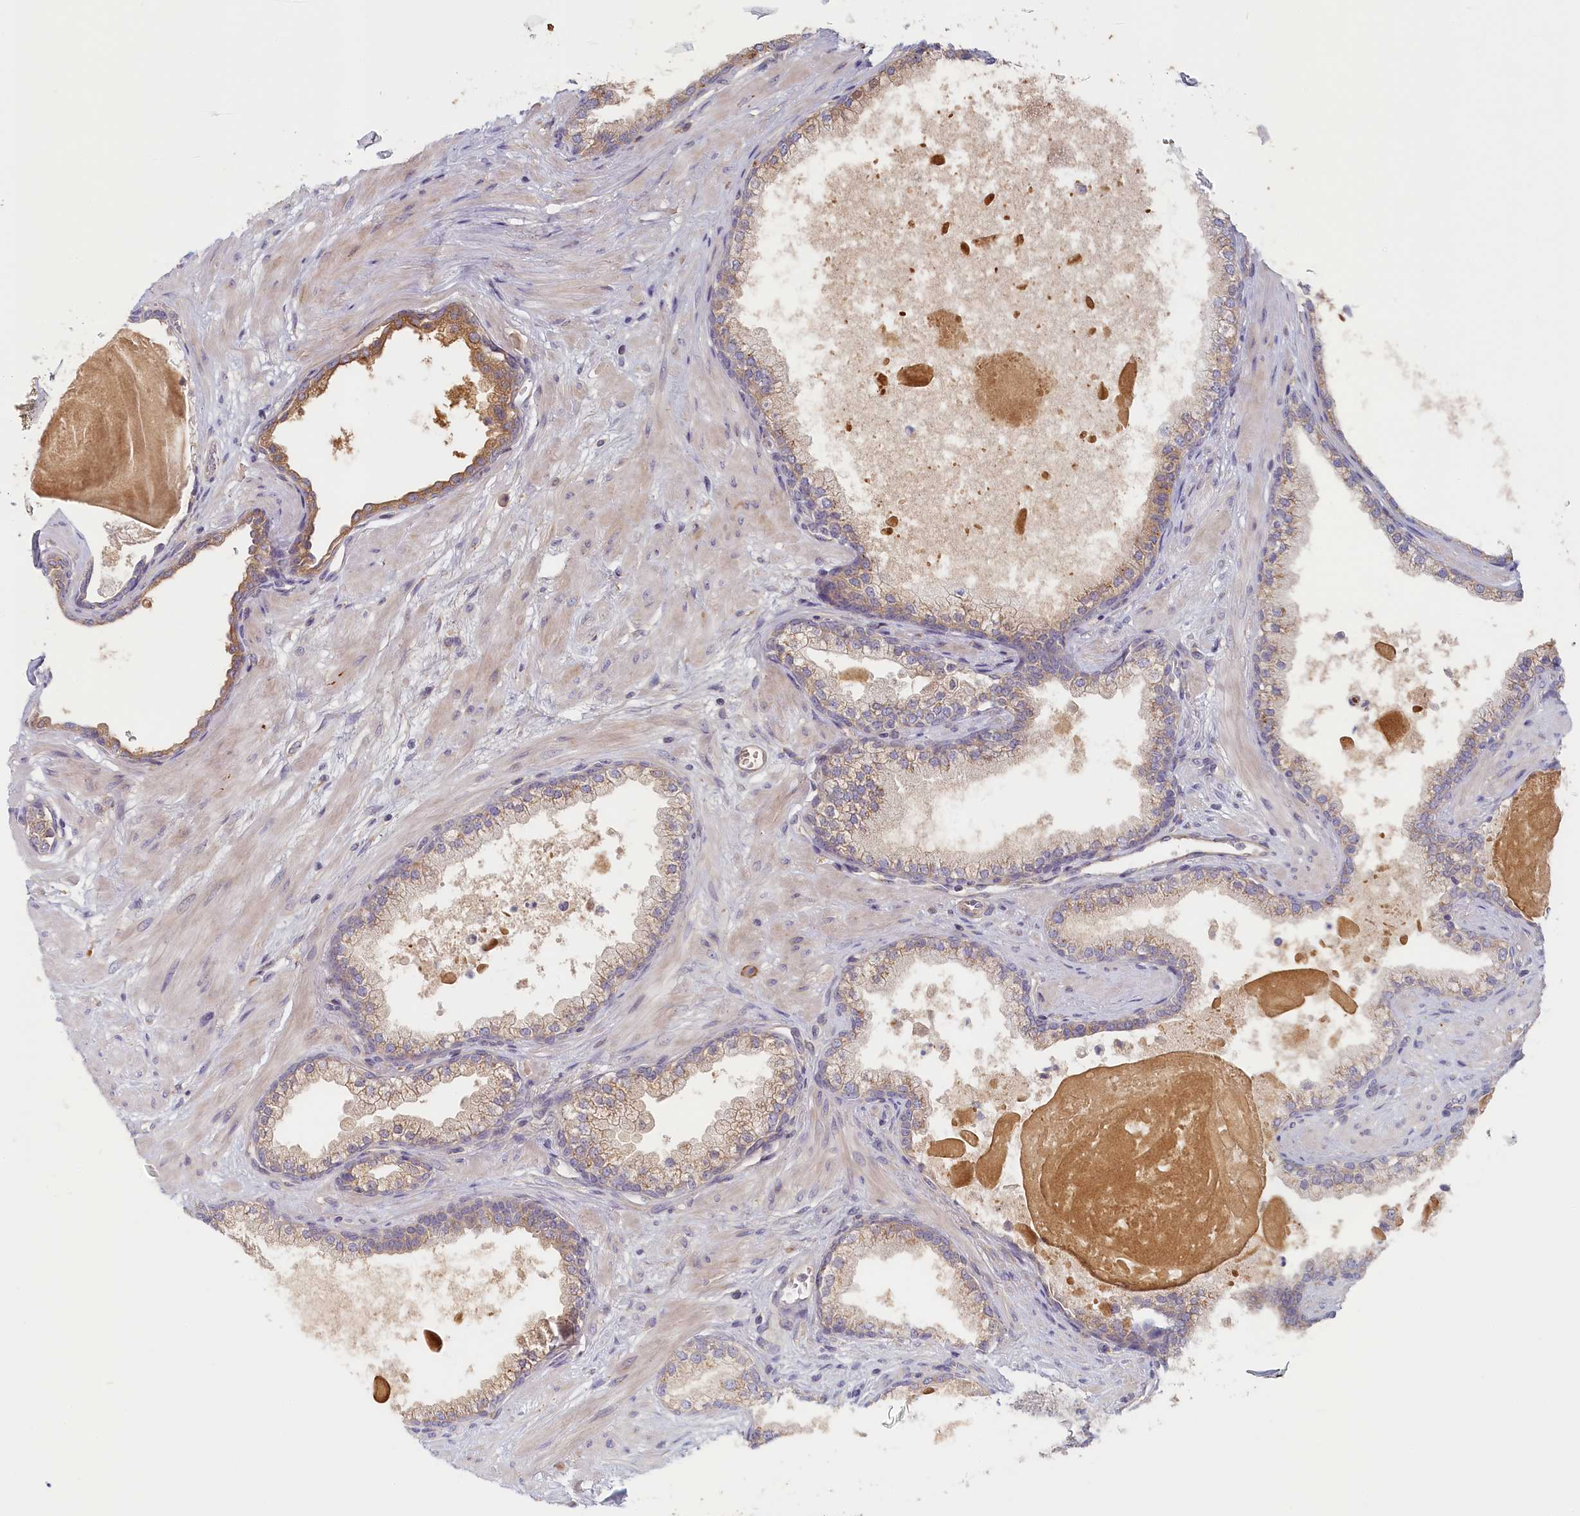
{"staining": {"intensity": "moderate", "quantity": "<25%", "location": "cytoplasmic/membranous"}, "tissue": "prostate", "cell_type": "Glandular cells", "image_type": "normal", "snomed": [{"axis": "morphology", "description": "Normal tissue, NOS"}, {"axis": "topography", "description": "Prostate"}], "caption": "Glandular cells exhibit low levels of moderate cytoplasmic/membranous positivity in approximately <25% of cells in benign prostate. The staining was performed using DAB (3,3'-diaminobenzidine) to visualize the protein expression in brown, while the nuclei were stained in blue with hematoxylin (Magnification: 20x).", "gene": "STX16", "patient": {"sex": "male", "age": 57}}